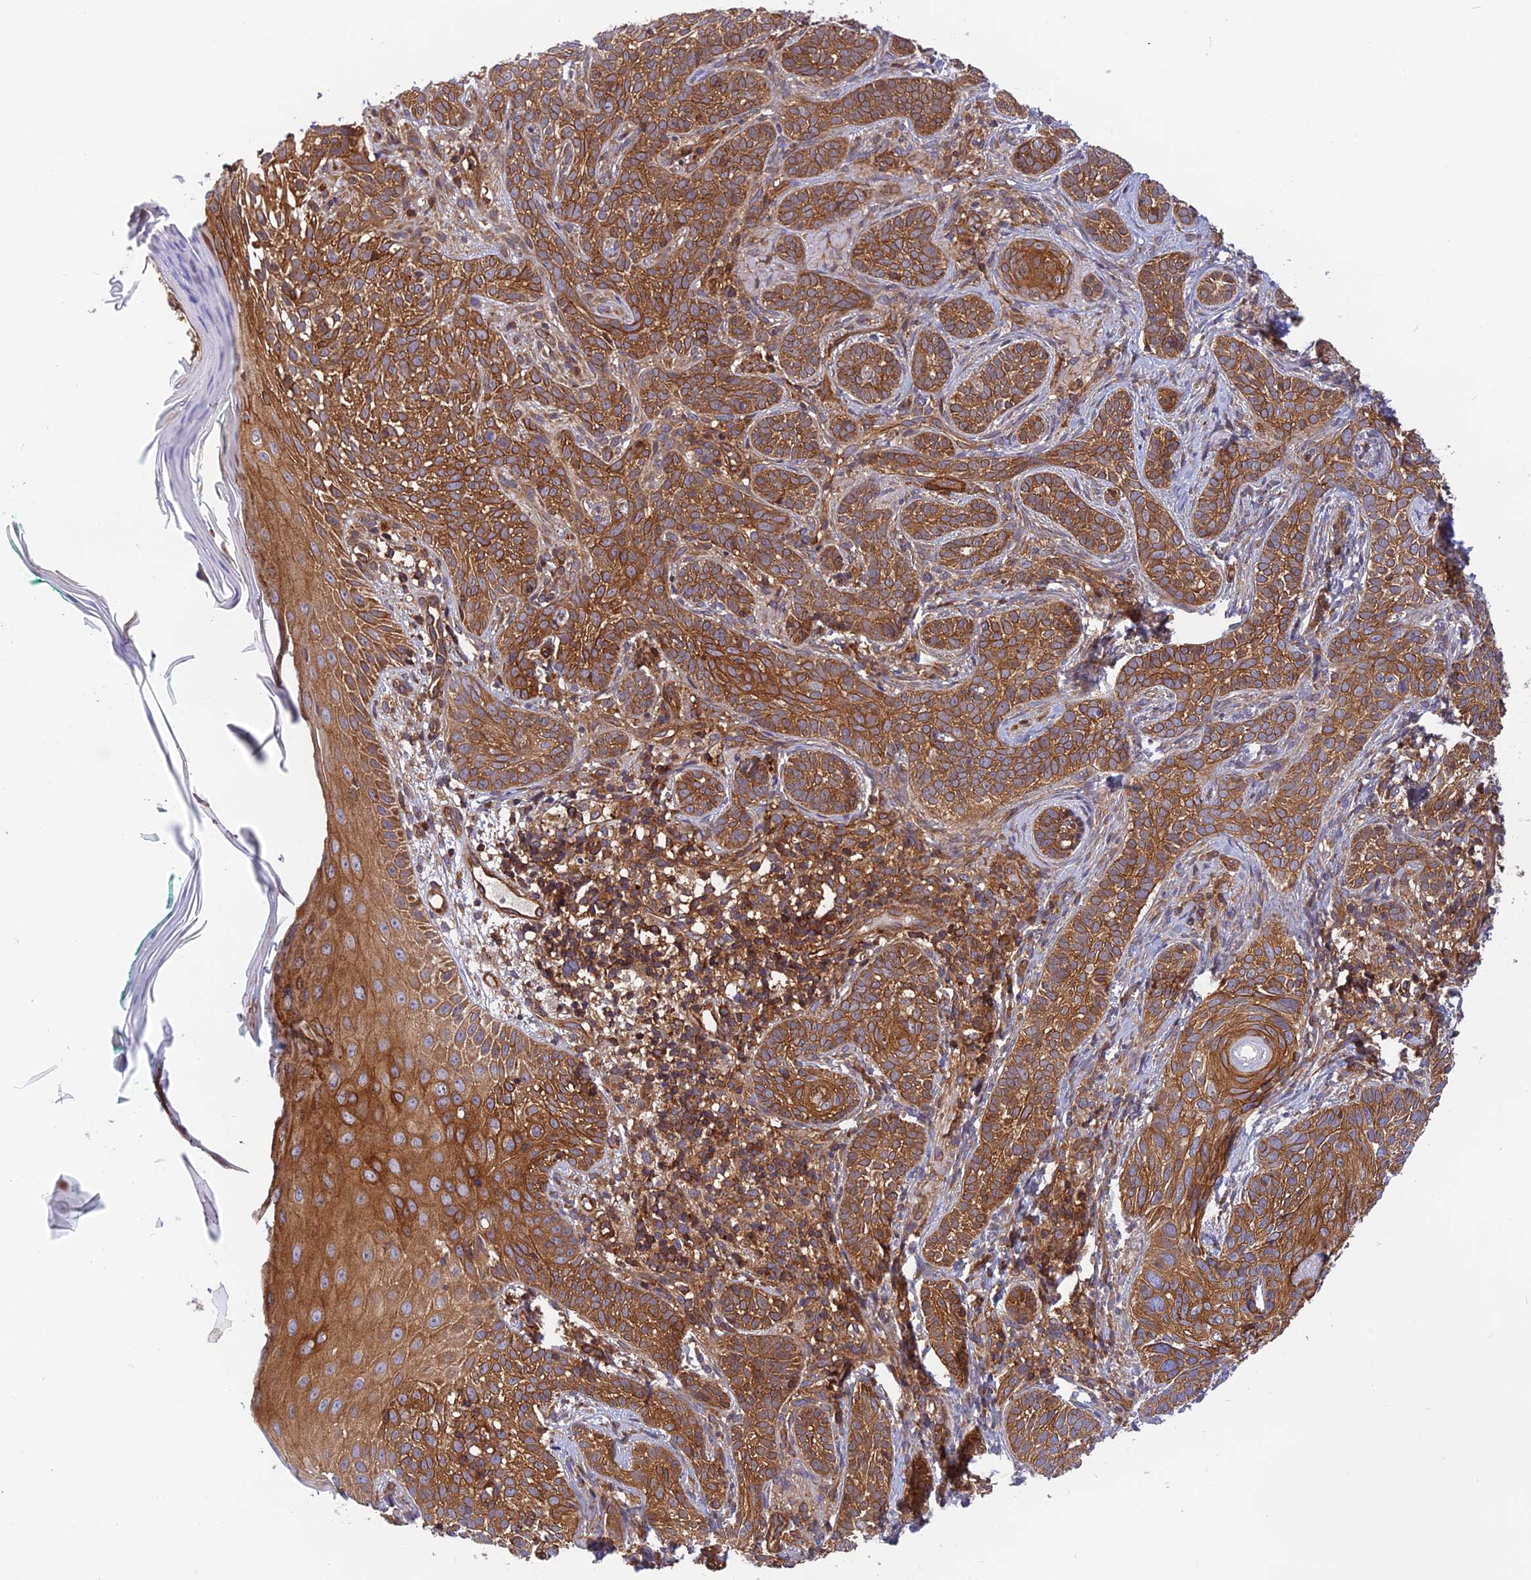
{"staining": {"intensity": "strong", "quantity": ">75%", "location": "cytoplasmic/membranous"}, "tissue": "skin cancer", "cell_type": "Tumor cells", "image_type": "cancer", "snomed": [{"axis": "morphology", "description": "Basal cell carcinoma"}, {"axis": "topography", "description": "Skin"}], "caption": "Immunohistochemical staining of skin basal cell carcinoma shows strong cytoplasmic/membranous protein positivity in about >75% of tumor cells. The staining was performed using DAB, with brown indicating positive protein expression. Nuclei are stained blue with hematoxylin.", "gene": "EVI5L", "patient": {"sex": "male", "age": 71}}